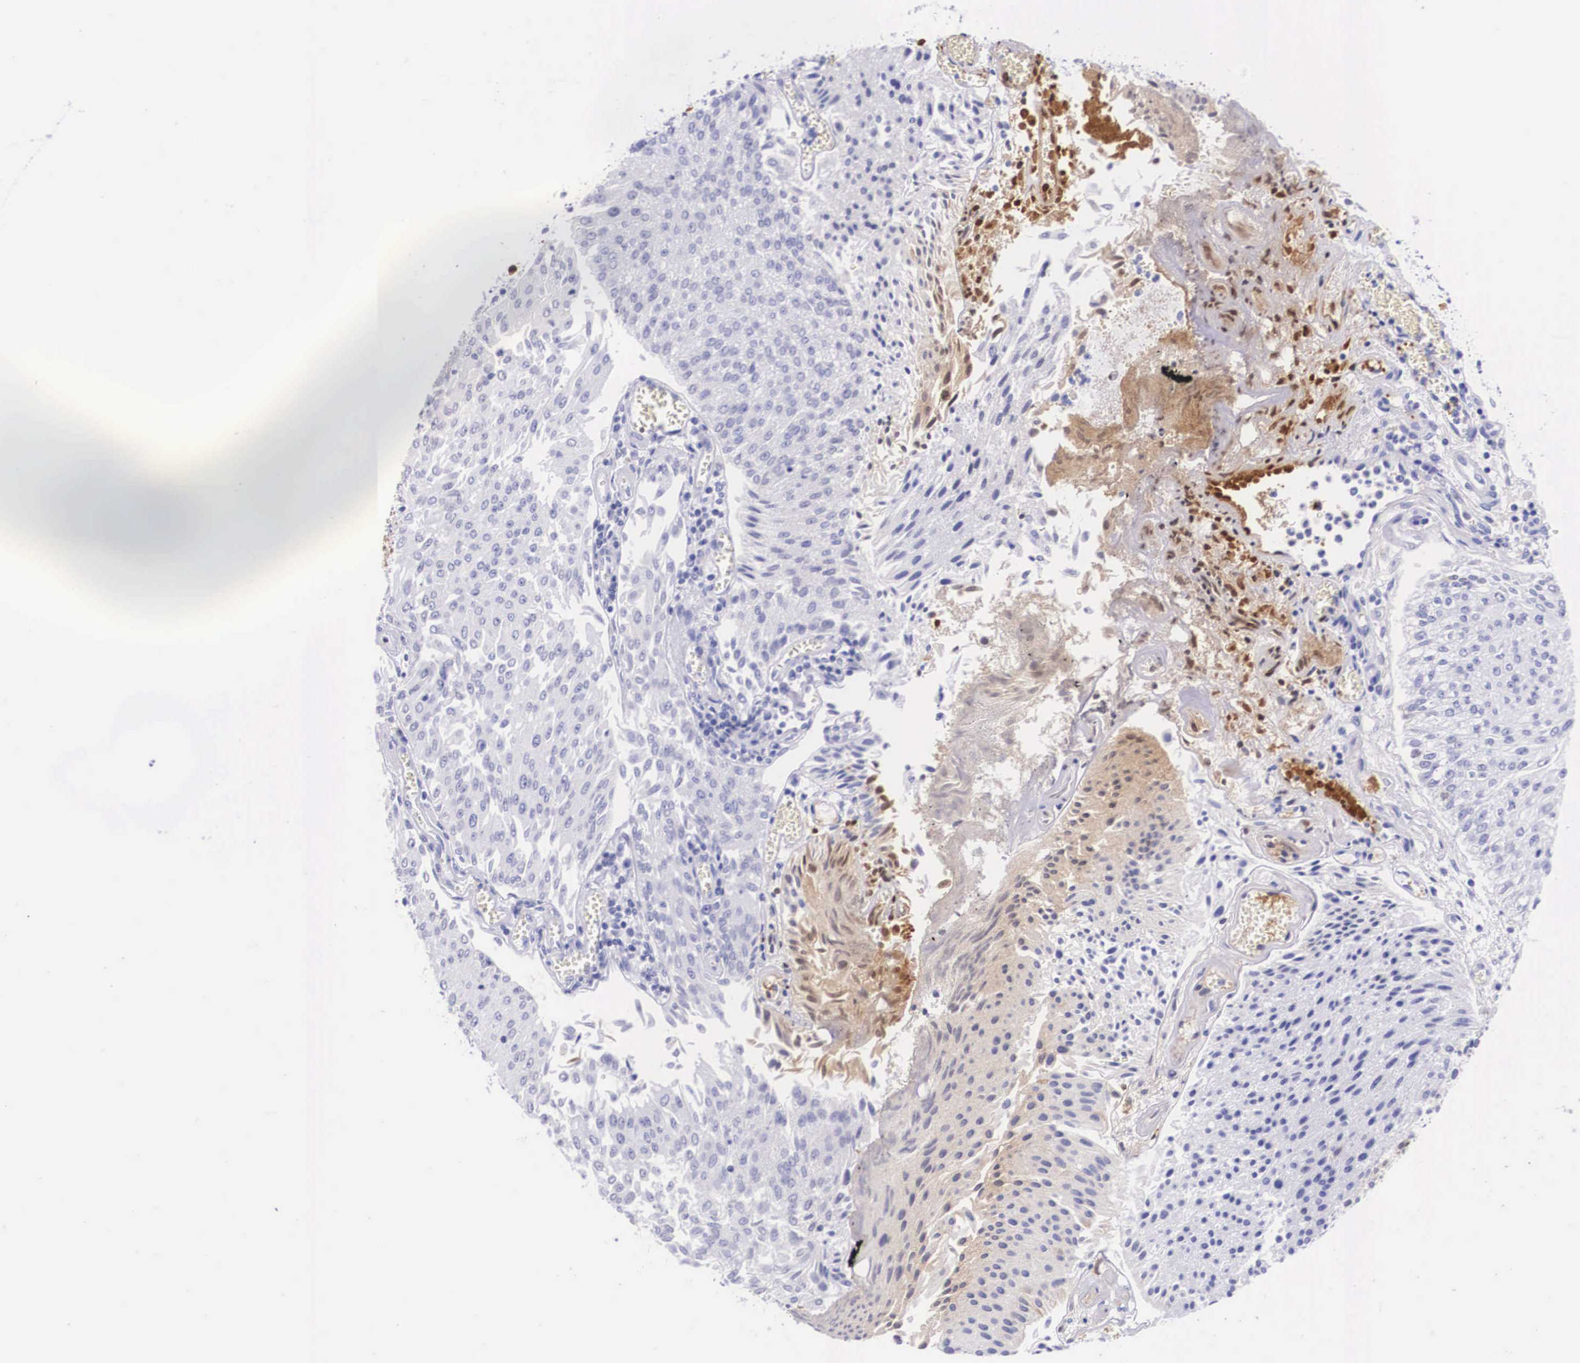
{"staining": {"intensity": "negative", "quantity": "none", "location": "none"}, "tissue": "urothelial cancer", "cell_type": "Tumor cells", "image_type": "cancer", "snomed": [{"axis": "morphology", "description": "Urothelial carcinoma, Low grade"}, {"axis": "topography", "description": "Urinary bladder"}], "caption": "Micrograph shows no protein expression in tumor cells of urothelial carcinoma (low-grade) tissue.", "gene": "PLG", "patient": {"sex": "male", "age": 86}}